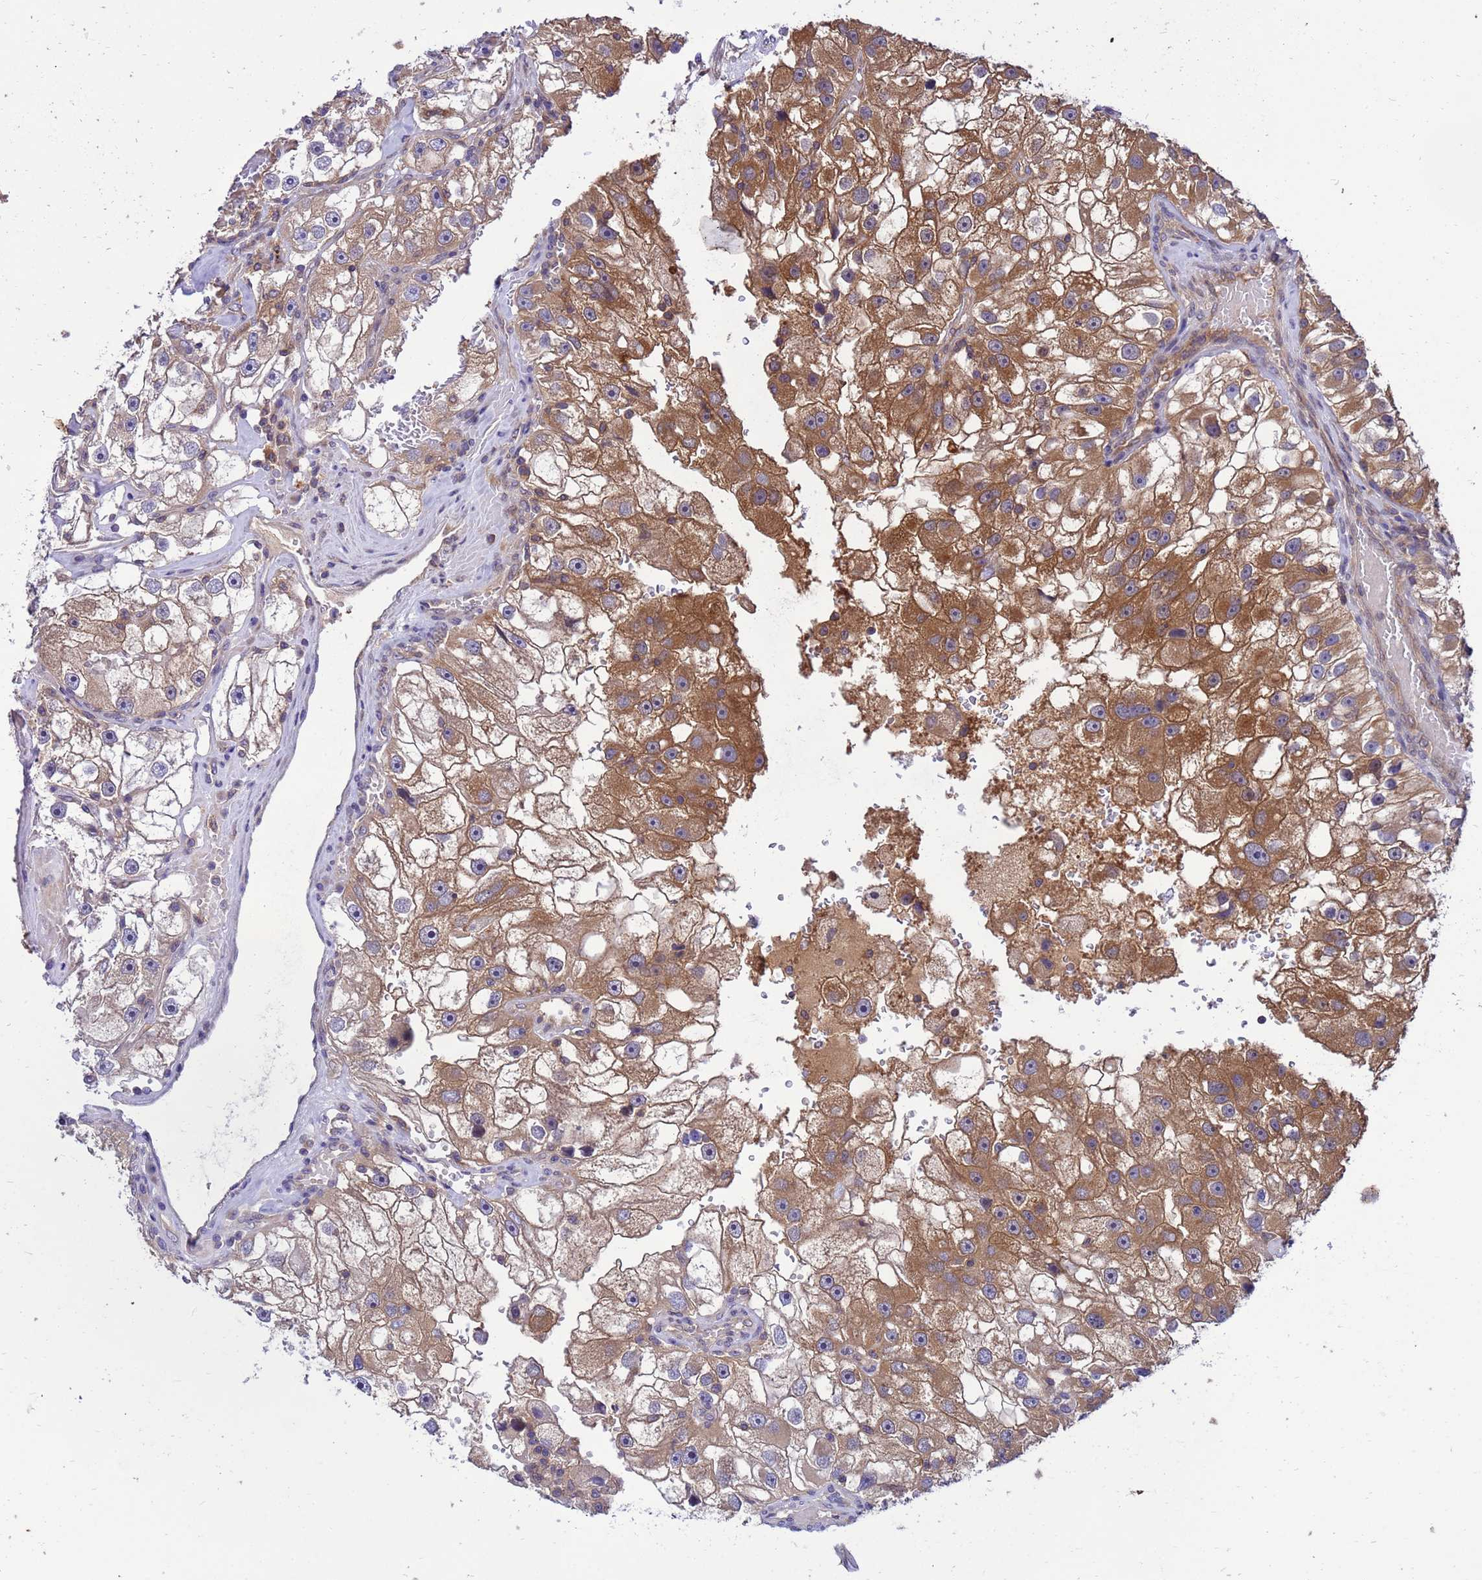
{"staining": {"intensity": "moderate", "quantity": "25%-75%", "location": "cytoplasmic/membranous"}, "tissue": "renal cancer", "cell_type": "Tumor cells", "image_type": "cancer", "snomed": [{"axis": "morphology", "description": "Adenocarcinoma, NOS"}, {"axis": "topography", "description": "Kidney"}], "caption": "Human renal cancer stained for a protein (brown) shows moderate cytoplasmic/membranous positive staining in approximately 25%-75% of tumor cells.", "gene": "GET3", "patient": {"sex": "male", "age": 63}}